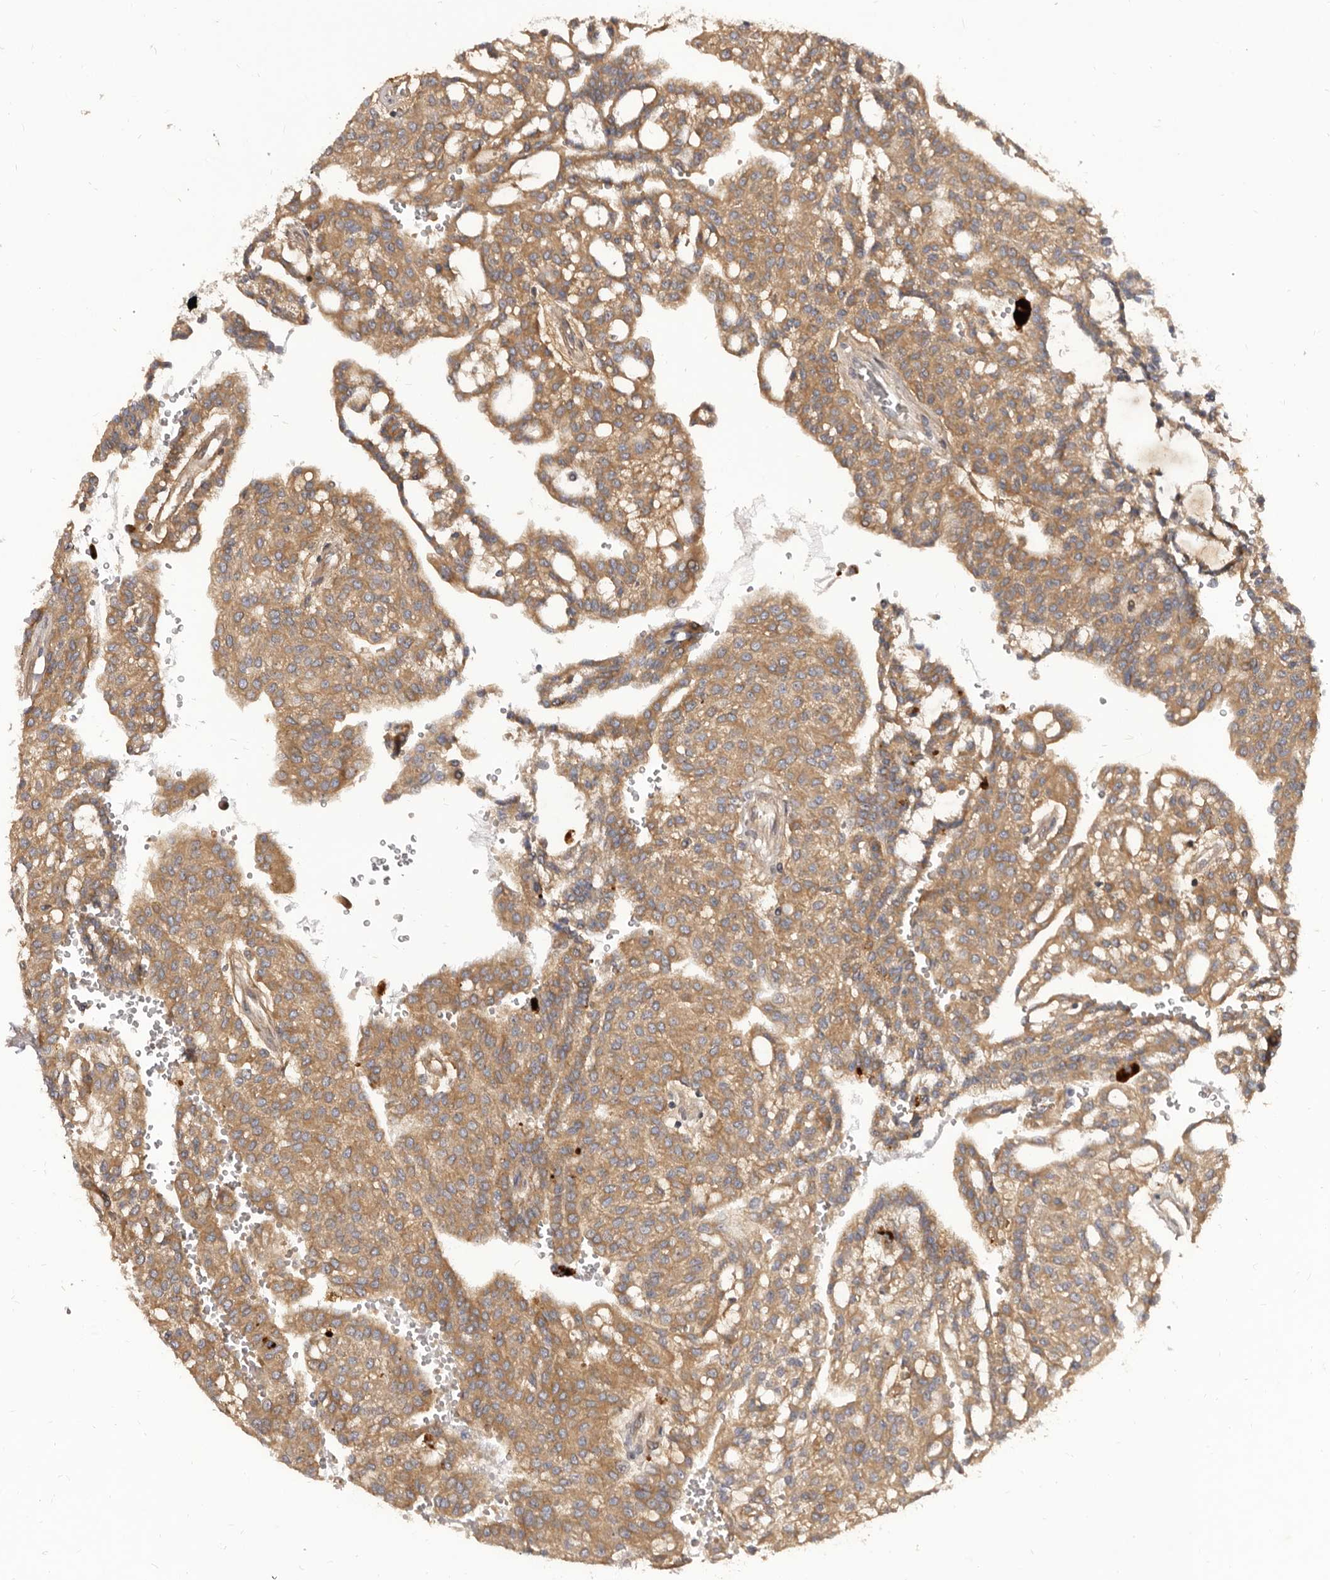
{"staining": {"intensity": "moderate", "quantity": ">75%", "location": "cytoplasmic/membranous"}, "tissue": "renal cancer", "cell_type": "Tumor cells", "image_type": "cancer", "snomed": [{"axis": "morphology", "description": "Adenocarcinoma, NOS"}, {"axis": "topography", "description": "Kidney"}], "caption": "Protein staining of renal adenocarcinoma tissue exhibits moderate cytoplasmic/membranous staining in about >75% of tumor cells. The staining was performed using DAB (3,3'-diaminobenzidine), with brown indicating positive protein expression. Nuclei are stained blue with hematoxylin.", "gene": "ADAMTS20", "patient": {"sex": "male", "age": 63}}